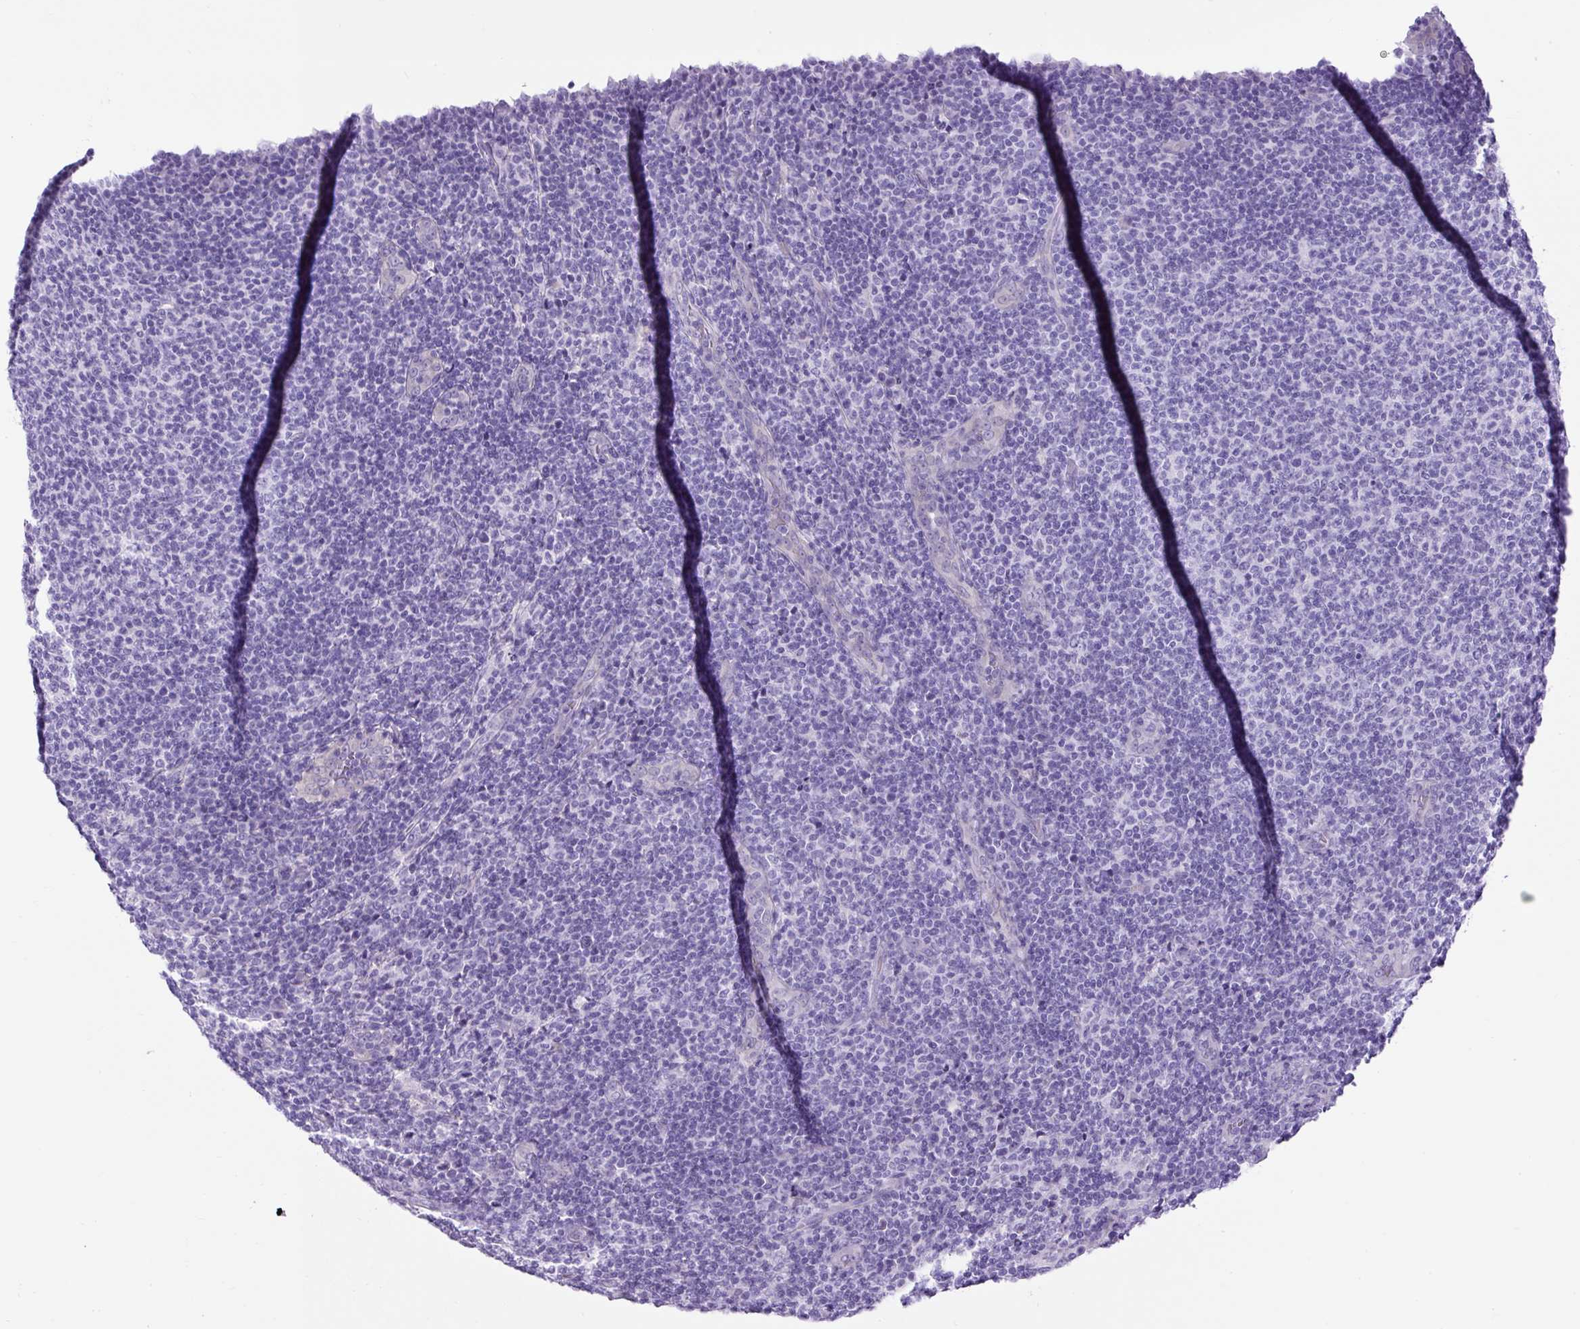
{"staining": {"intensity": "negative", "quantity": "none", "location": "none"}, "tissue": "lymphoma", "cell_type": "Tumor cells", "image_type": "cancer", "snomed": [{"axis": "morphology", "description": "Malignant lymphoma, non-Hodgkin's type, Low grade"}, {"axis": "topography", "description": "Lymph node"}], "caption": "This is an immunohistochemistry (IHC) image of human low-grade malignant lymphoma, non-Hodgkin's type. There is no staining in tumor cells.", "gene": "UPP1", "patient": {"sex": "male", "age": 66}}